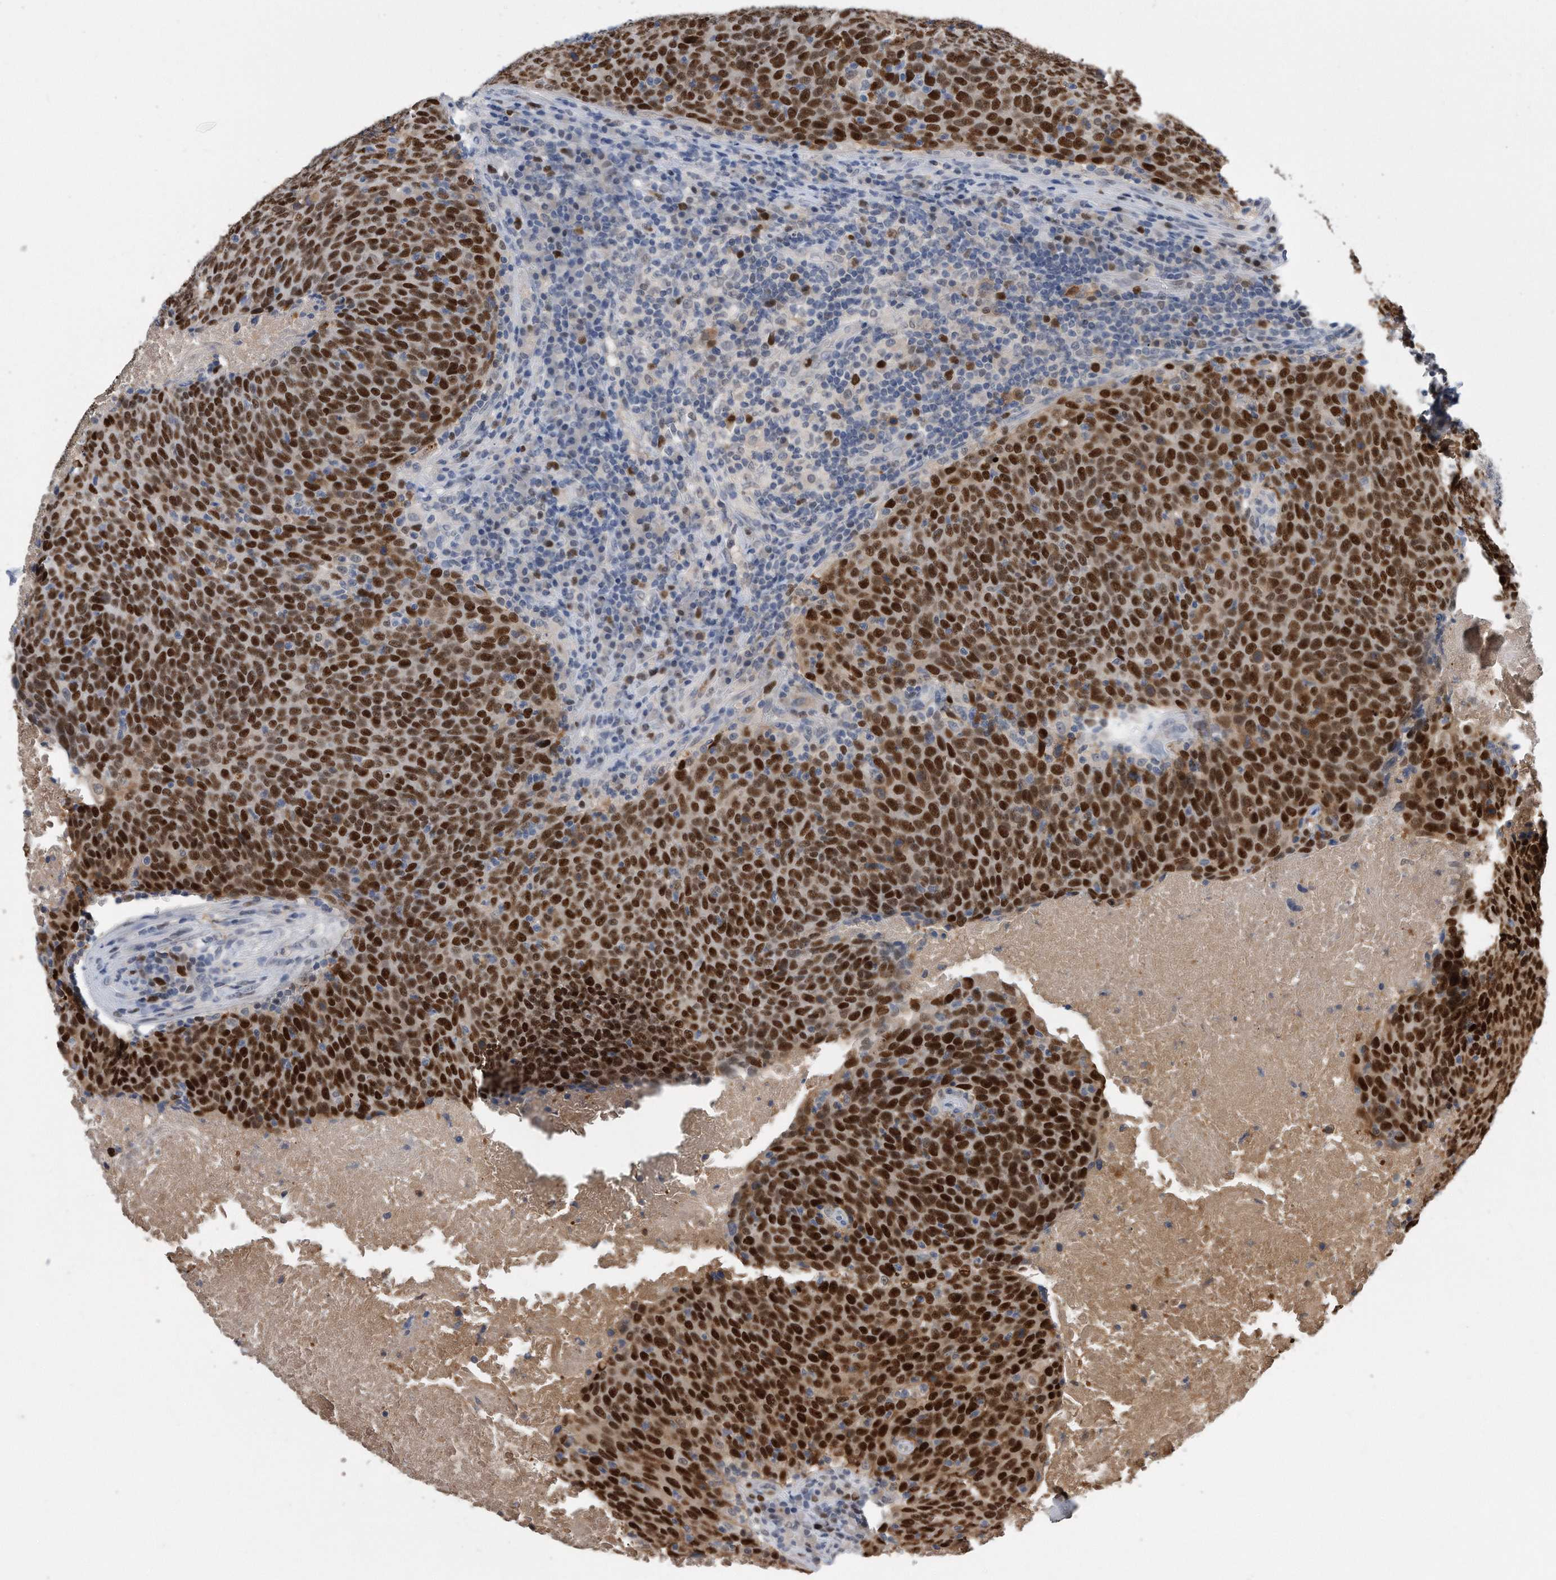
{"staining": {"intensity": "strong", "quantity": ">75%", "location": "nuclear"}, "tissue": "head and neck cancer", "cell_type": "Tumor cells", "image_type": "cancer", "snomed": [{"axis": "morphology", "description": "Squamous cell carcinoma, NOS"}, {"axis": "morphology", "description": "Squamous cell carcinoma, metastatic, NOS"}, {"axis": "topography", "description": "Lymph node"}, {"axis": "topography", "description": "Head-Neck"}], "caption": "A brown stain labels strong nuclear staining of a protein in human metastatic squamous cell carcinoma (head and neck) tumor cells. Nuclei are stained in blue.", "gene": "PCNA", "patient": {"sex": "male", "age": 62}}